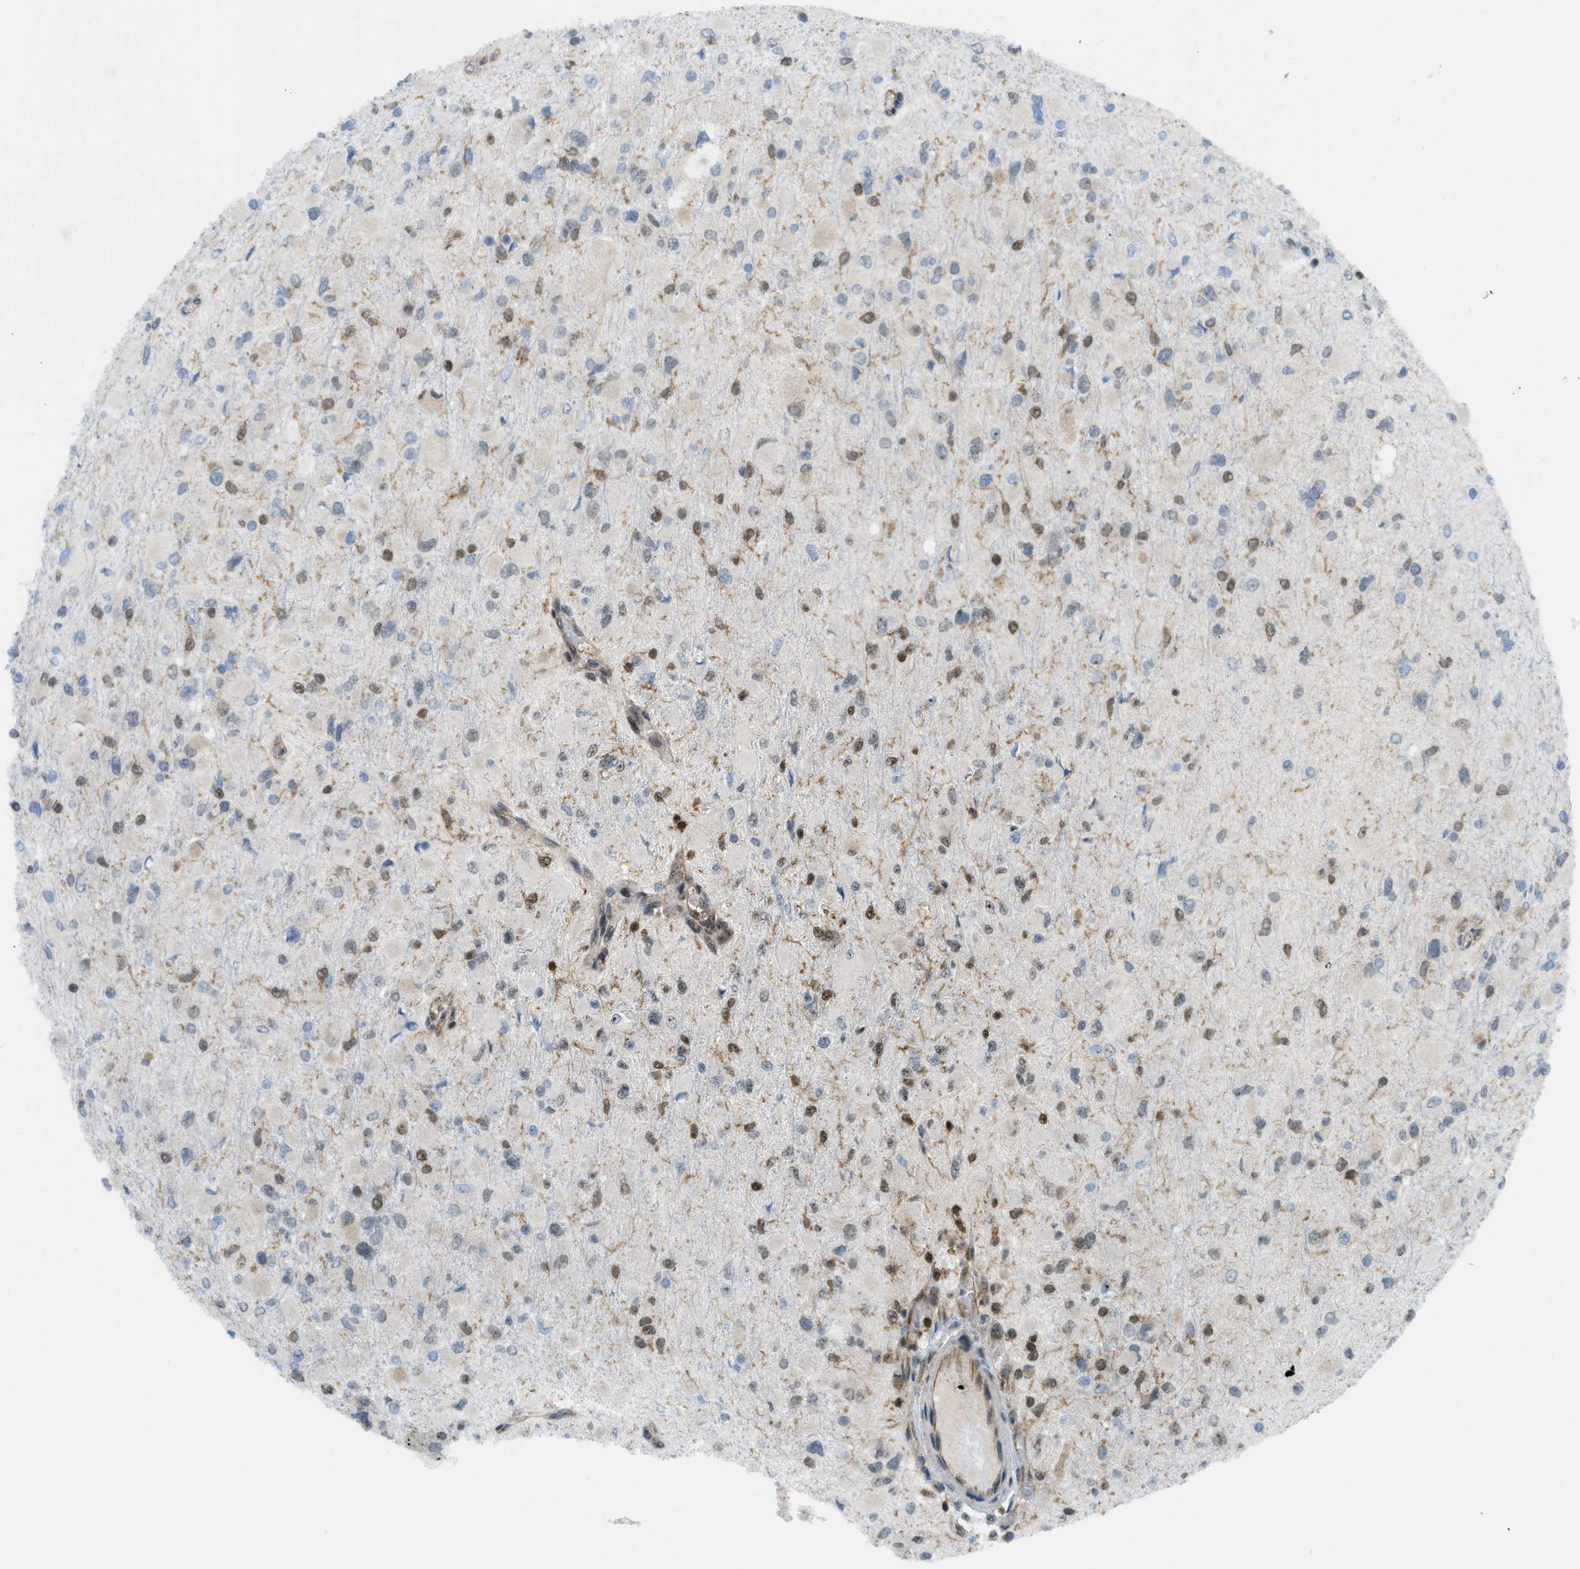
{"staining": {"intensity": "moderate", "quantity": "<25%", "location": "nuclear"}, "tissue": "glioma", "cell_type": "Tumor cells", "image_type": "cancer", "snomed": [{"axis": "morphology", "description": "Glioma, malignant, High grade"}, {"axis": "topography", "description": "Cerebral cortex"}], "caption": "Glioma stained for a protein (brown) demonstrates moderate nuclear positive expression in approximately <25% of tumor cells.", "gene": "E2F1", "patient": {"sex": "female", "age": 36}}